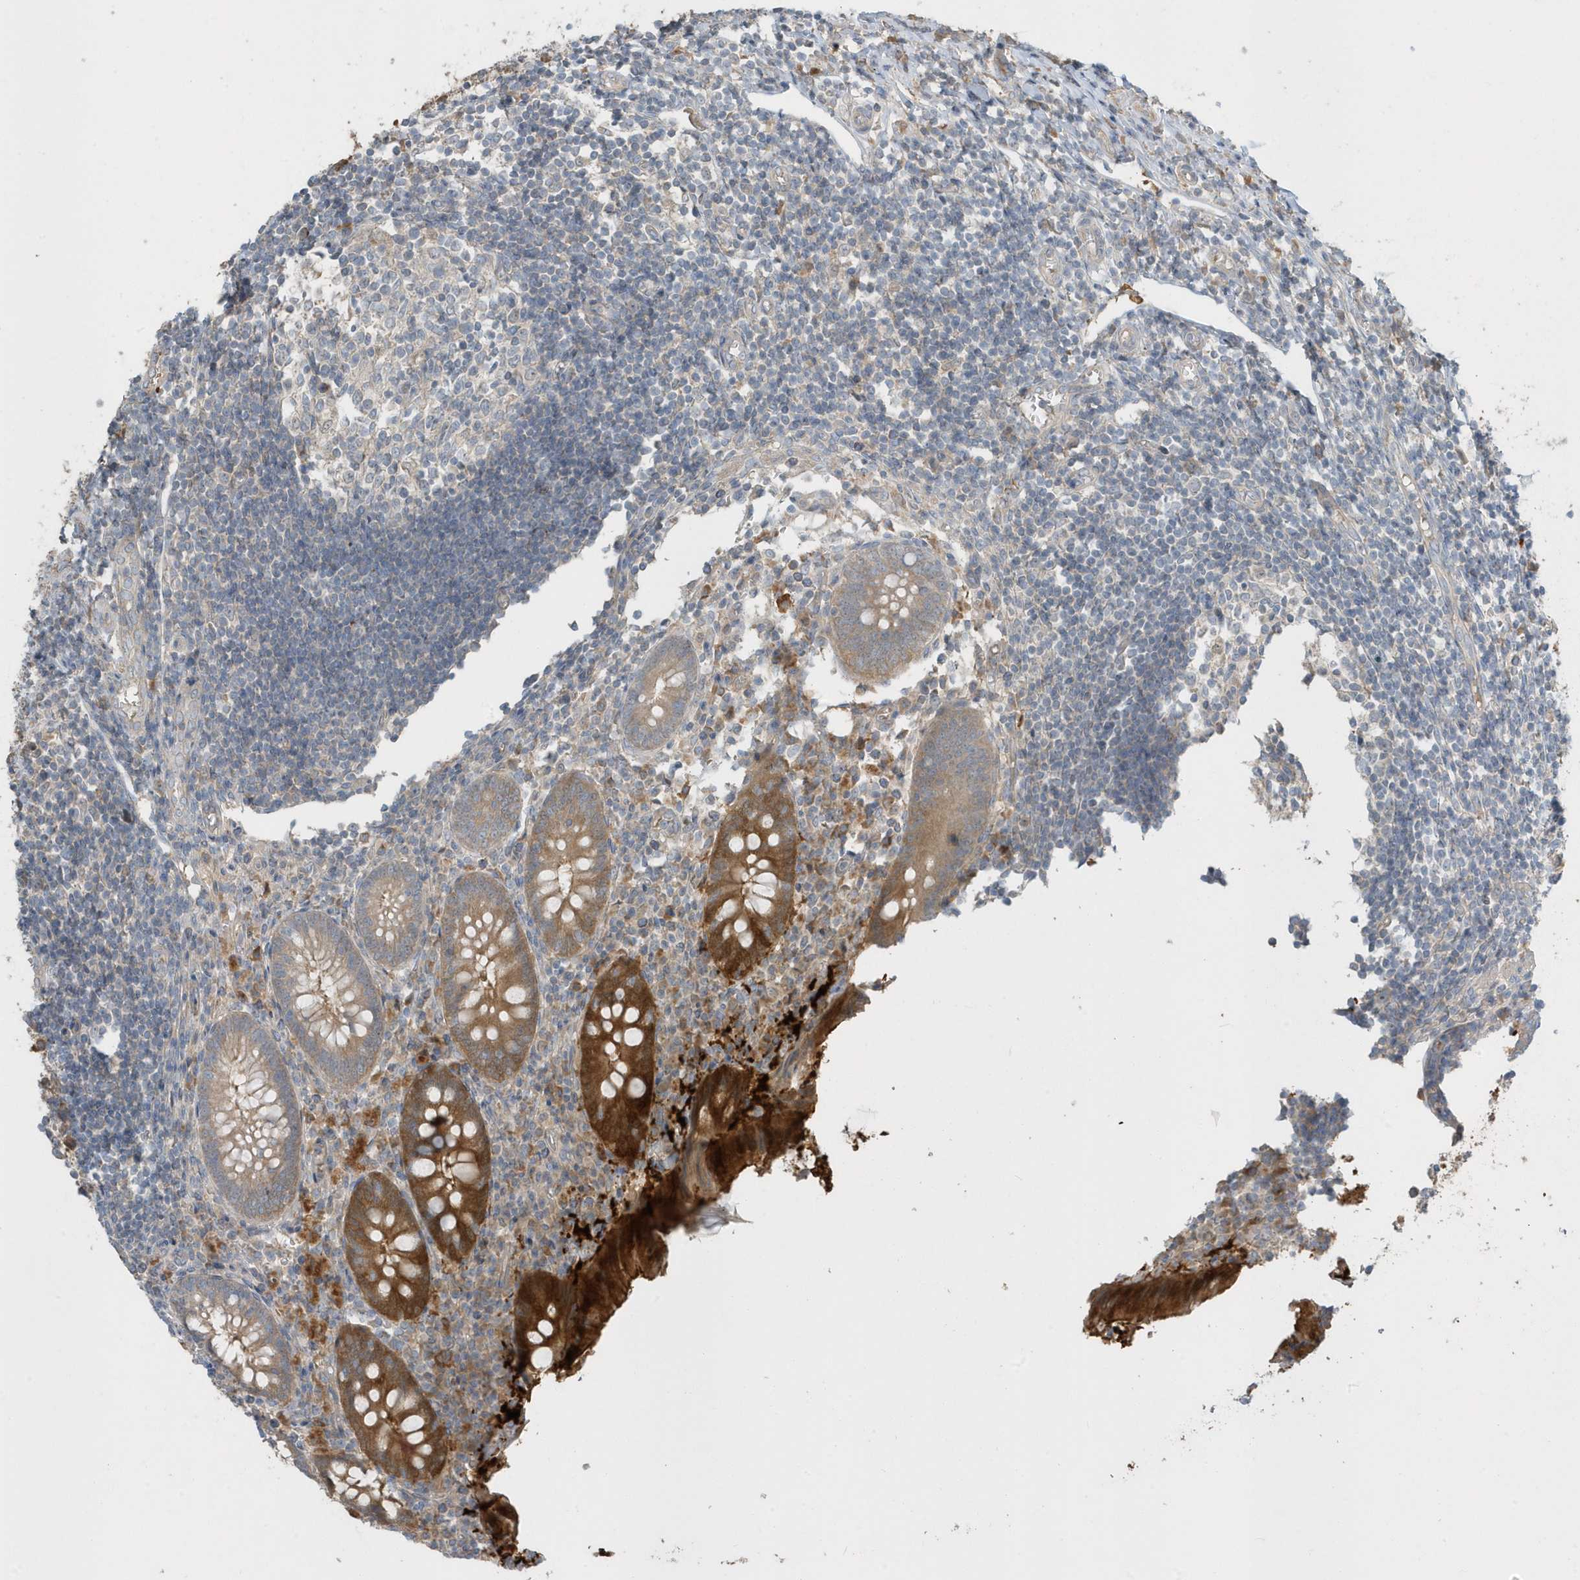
{"staining": {"intensity": "strong", "quantity": "25%-75%", "location": "cytoplasmic/membranous,nuclear"}, "tissue": "appendix", "cell_type": "Glandular cells", "image_type": "normal", "snomed": [{"axis": "morphology", "description": "Normal tissue, NOS"}, {"axis": "topography", "description": "Appendix"}], "caption": "Protein analysis of unremarkable appendix shows strong cytoplasmic/membranous,nuclear staining in approximately 25%-75% of glandular cells.", "gene": "USP53", "patient": {"sex": "female", "age": 17}}